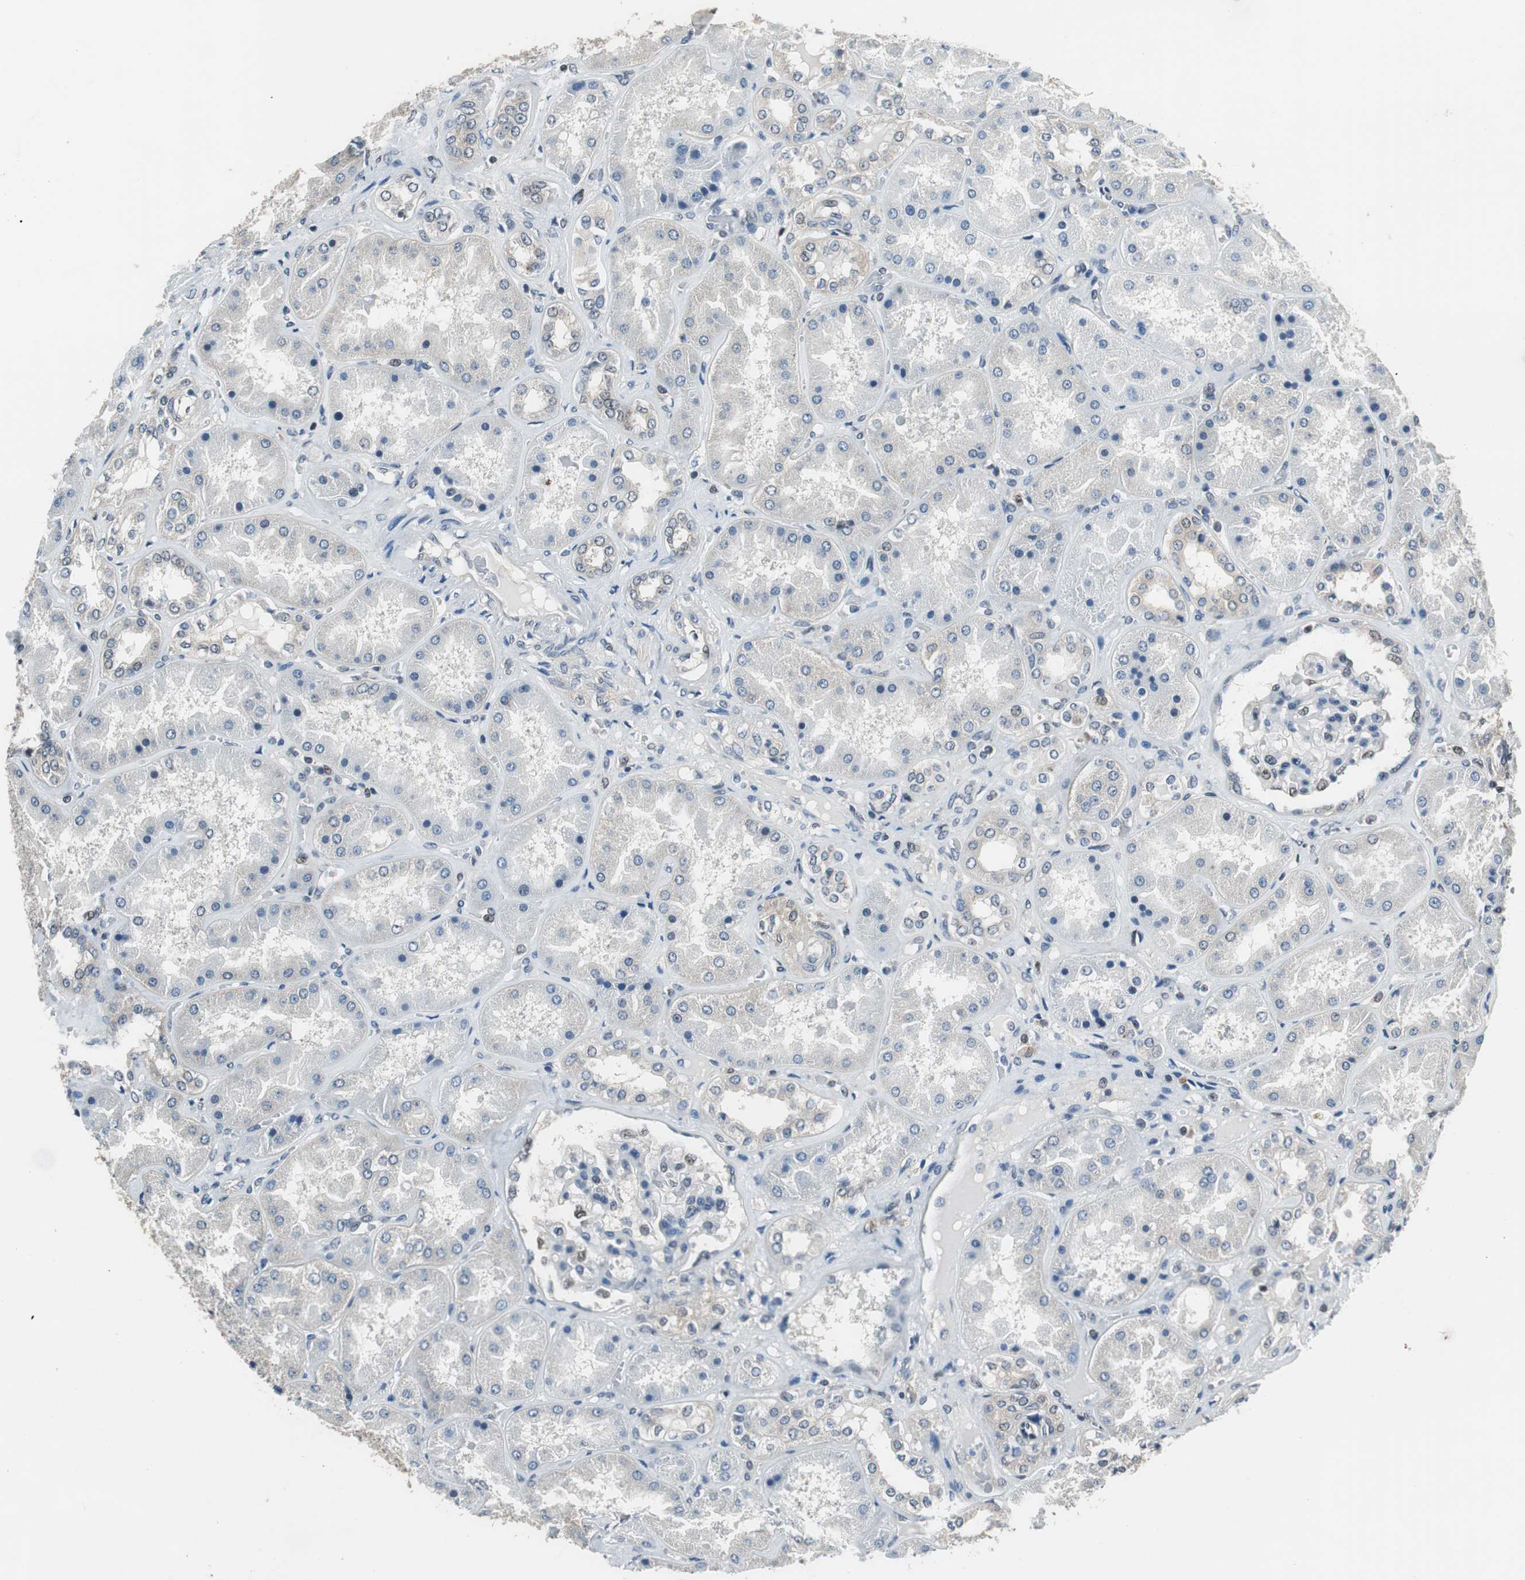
{"staining": {"intensity": "strong", "quantity": "25%-75%", "location": "nuclear"}, "tissue": "kidney", "cell_type": "Cells in glomeruli", "image_type": "normal", "snomed": [{"axis": "morphology", "description": "Normal tissue, NOS"}, {"axis": "topography", "description": "Kidney"}], "caption": "A brown stain shows strong nuclear expression of a protein in cells in glomeruli of benign kidney.", "gene": "MAFB", "patient": {"sex": "female", "age": 56}}